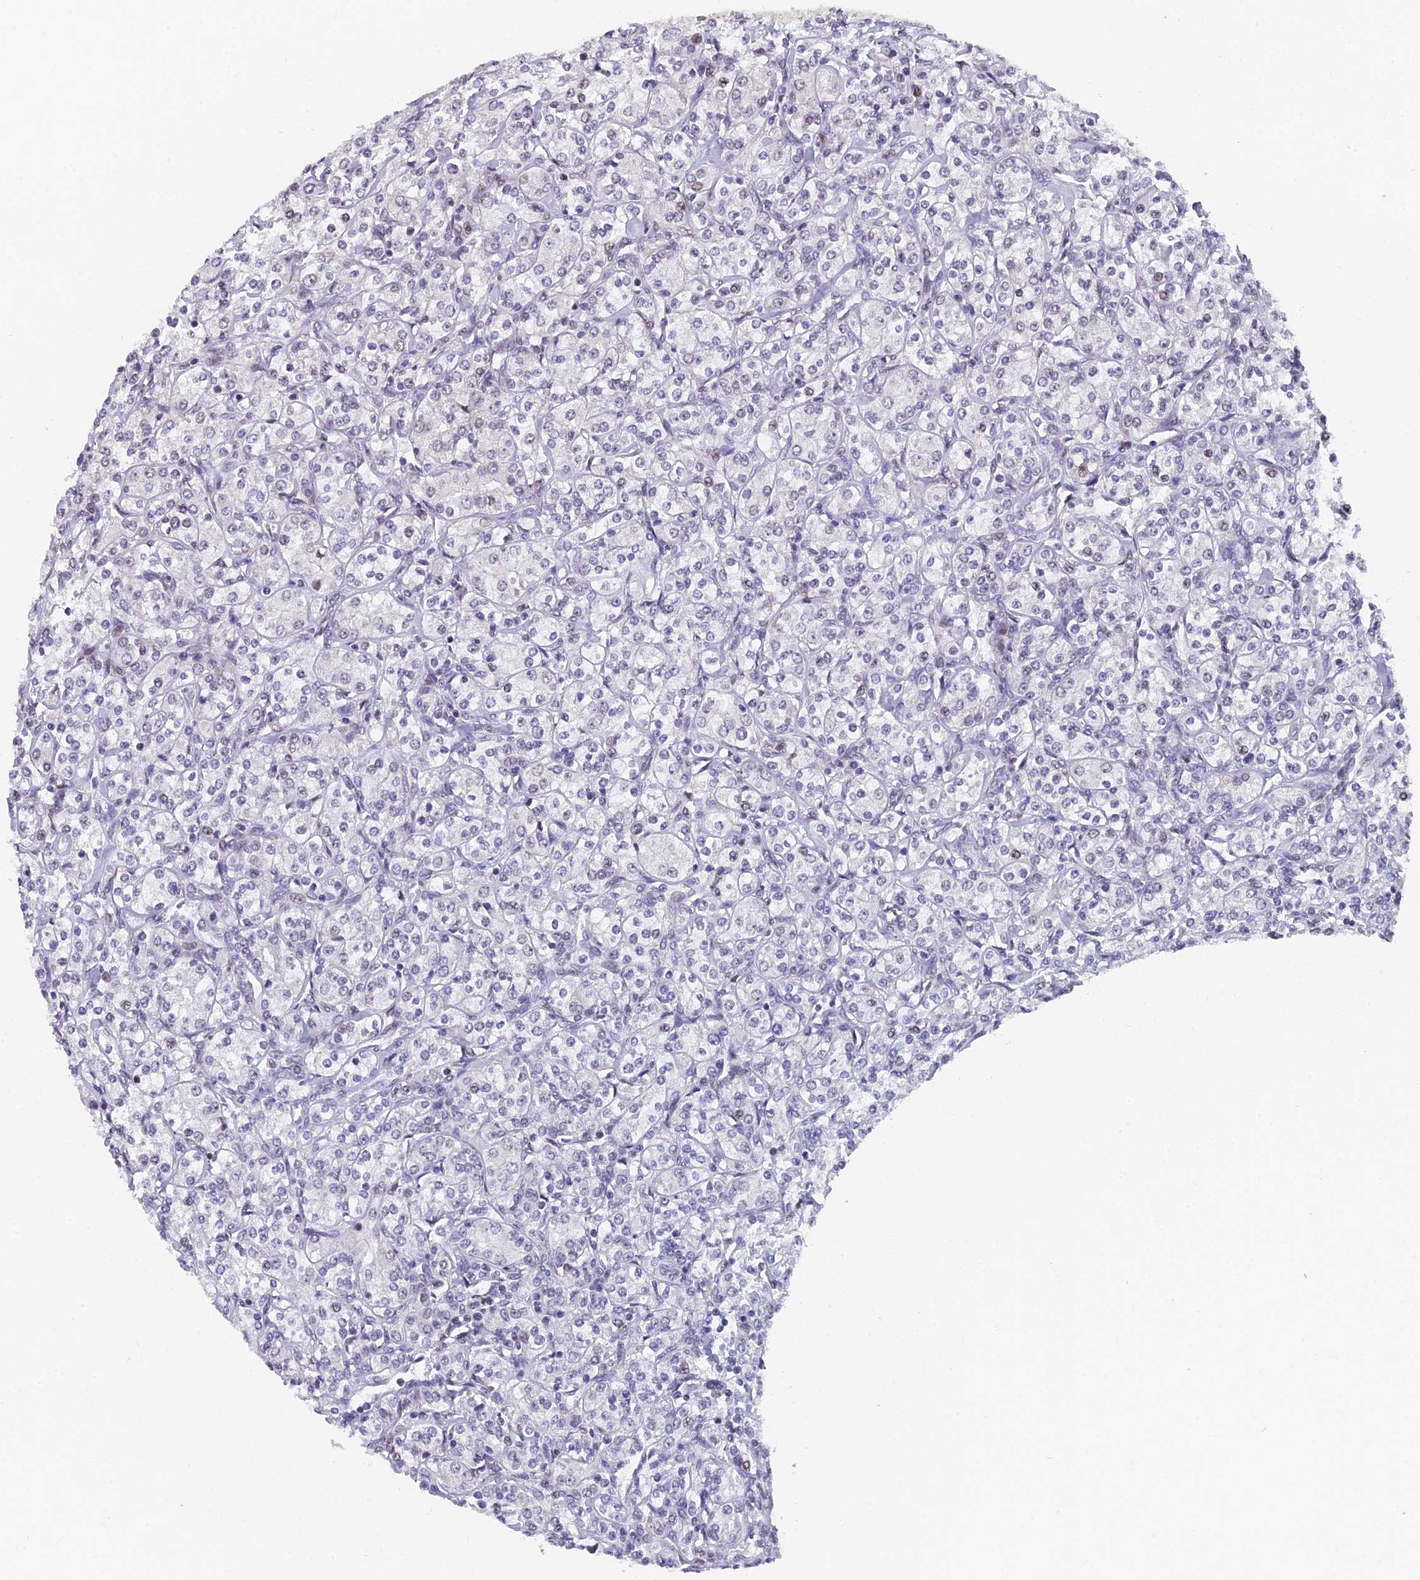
{"staining": {"intensity": "negative", "quantity": "none", "location": "none"}, "tissue": "renal cancer", "cell_type": "Tumor cells", "image_type": "cancer", "snomed": [{"axis": "morphology", "description": "Adenocarcinoma, NOS"}, {"axis": "topography", "description": "Kidney"}], "caption": "DAB (3,3'-diaminobenzidine) immunohistochemical staining of renal adenocarcinoma displays no significant expression in tumor cells. (Immunohistochemistry (ihc), brightfield microscopy, high magnification).", "gene": "XKR9", "patient": {"sex": "male", "age": 77}}